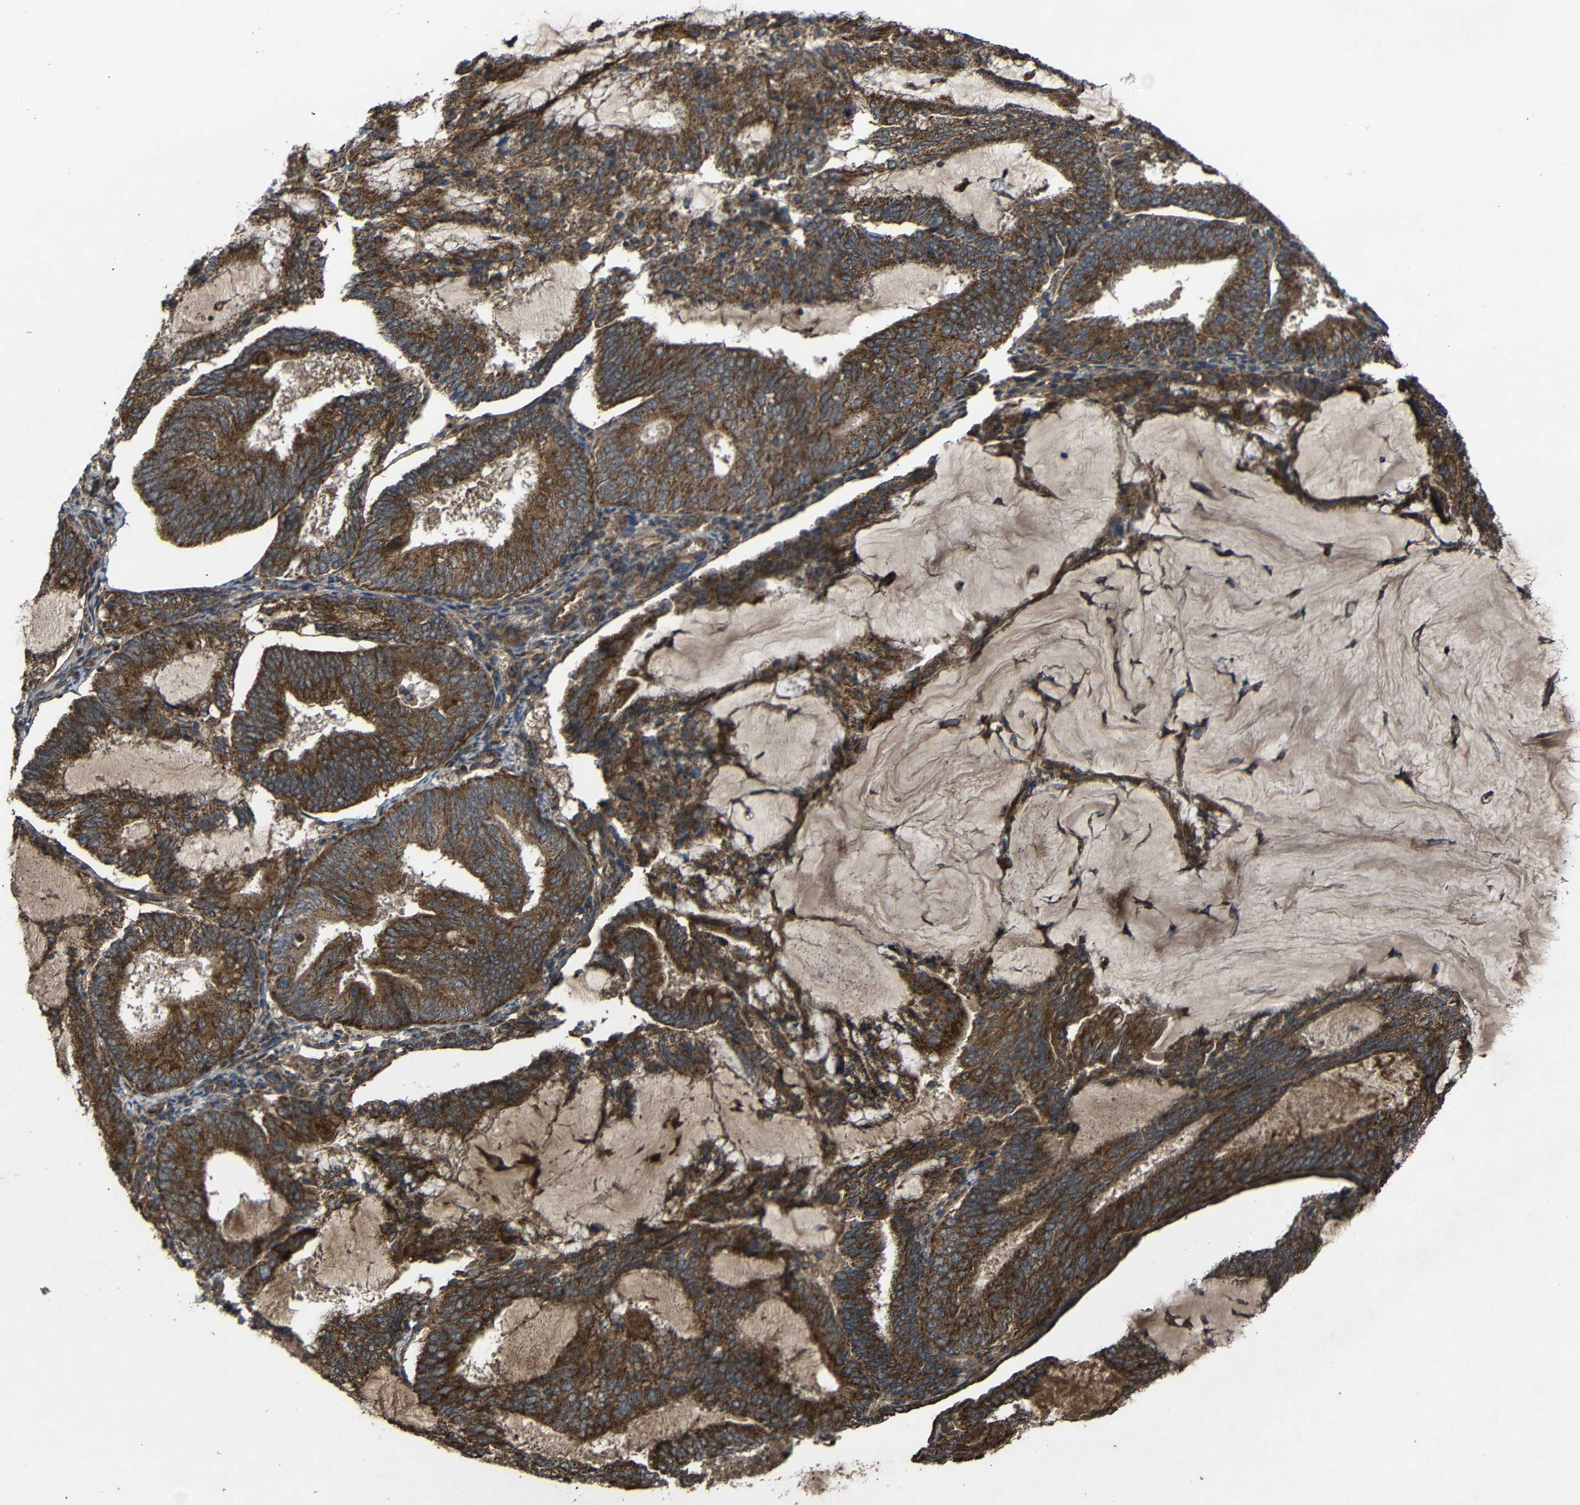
{"staining": {"intensity": "strong", "quantity": ">75%", "location": "cytoplasmic/membranous"}, "tissue": "endometrial cancer", "cell_type": "Tumor cells", "image_type": "cancer", "snomed": [{"axis": "morphology", "description": "Adenocarcinoma, NOS"}, {"axis": "topography", "description": "Endometrium"}], "caption": "DAB immunohistochemical staining of human adenocarcinoma (endometrial) shows strong cytoplasmic/membranous protein staining in approximately >75% of tumor cells. The staining was performed using DAB (3,3'-diaminobenzidine), with brown indicating positive protein expression. Nuclei are stained blue with hematoxylin.", "gene": "C1GALT1", "patient": {"sex": "female", "age": 81}}